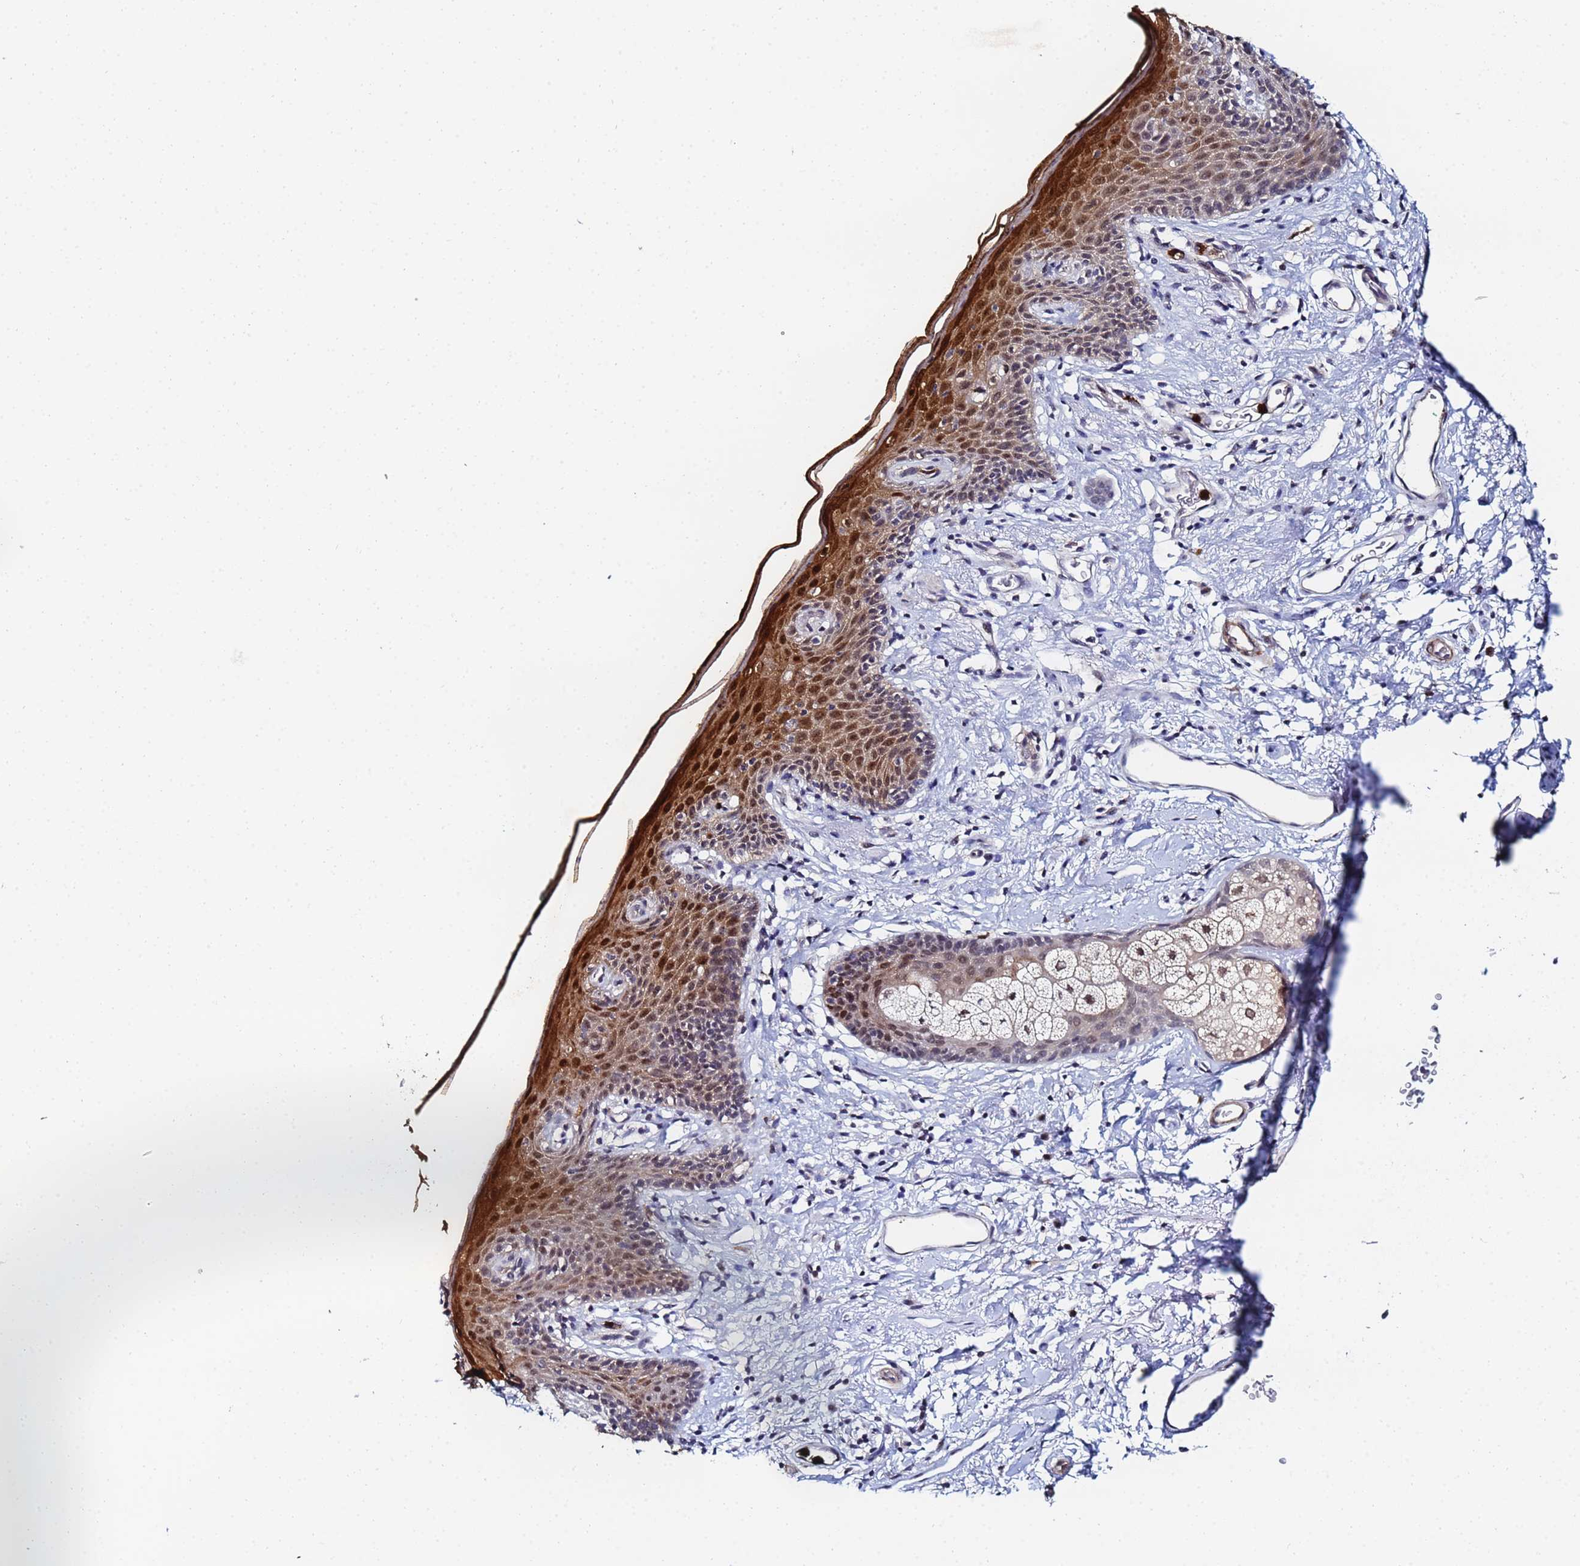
{"staining": {"intensity": "strong", "quantity": "<25%", "location": "cytoplasmic/membranous,nuclear"}, "tissue": "skin", "cell_type": "Epidermal cells", "image_type": "normal", "snomed": [{"axis": "morphology", "description": "Normal tissue, NOS"}, {"axis": "topography", "description": "Vulva"}], "caption": "This histopathology image exhibits IHC staining of benign skin, with medium strong cytoplasmic/membranous,nuclear staining in about <25% of epidermal cells.", "gene": "MTCL1", "patient": {"sex": "female", "age": 66}}